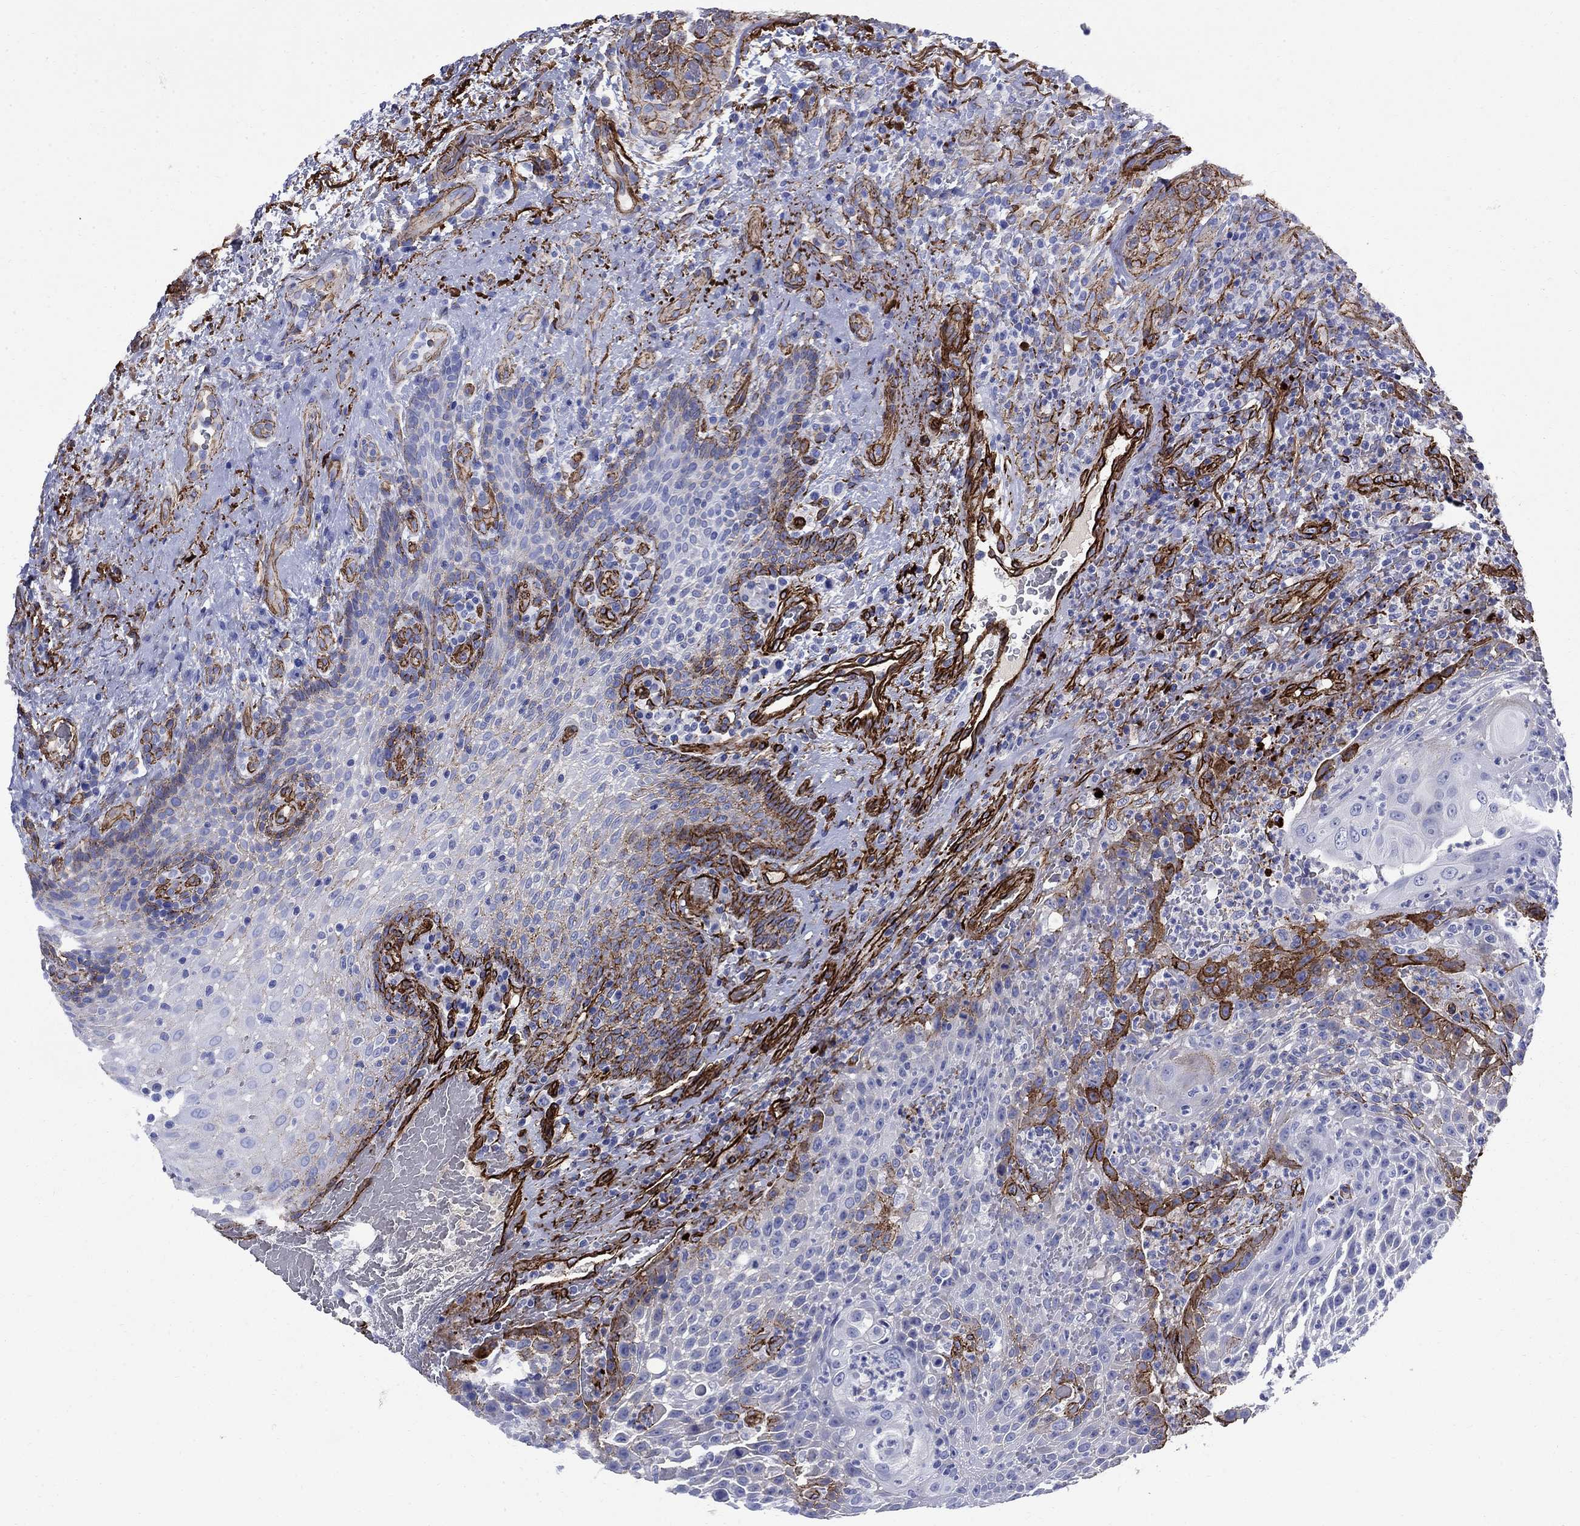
{"staining": {"intensity": "negative", "quantity": "none", "location": "none"}, "tissue": "head and neck cancer", "cell_type": "Tumor cells", "image_type": "cancer", "snomed": [{"axis": "morphology", "description": "Squamous cell carcinoma, NOS"}, {"axis": "topography", "description": "Head-Neck"}], "caption": "Immunohistochemical staining of head and neck cancer demonstrates no significant expression in tumor cells.", "gene": "VTN", "patient": {"sex": "male", "age": 69}}